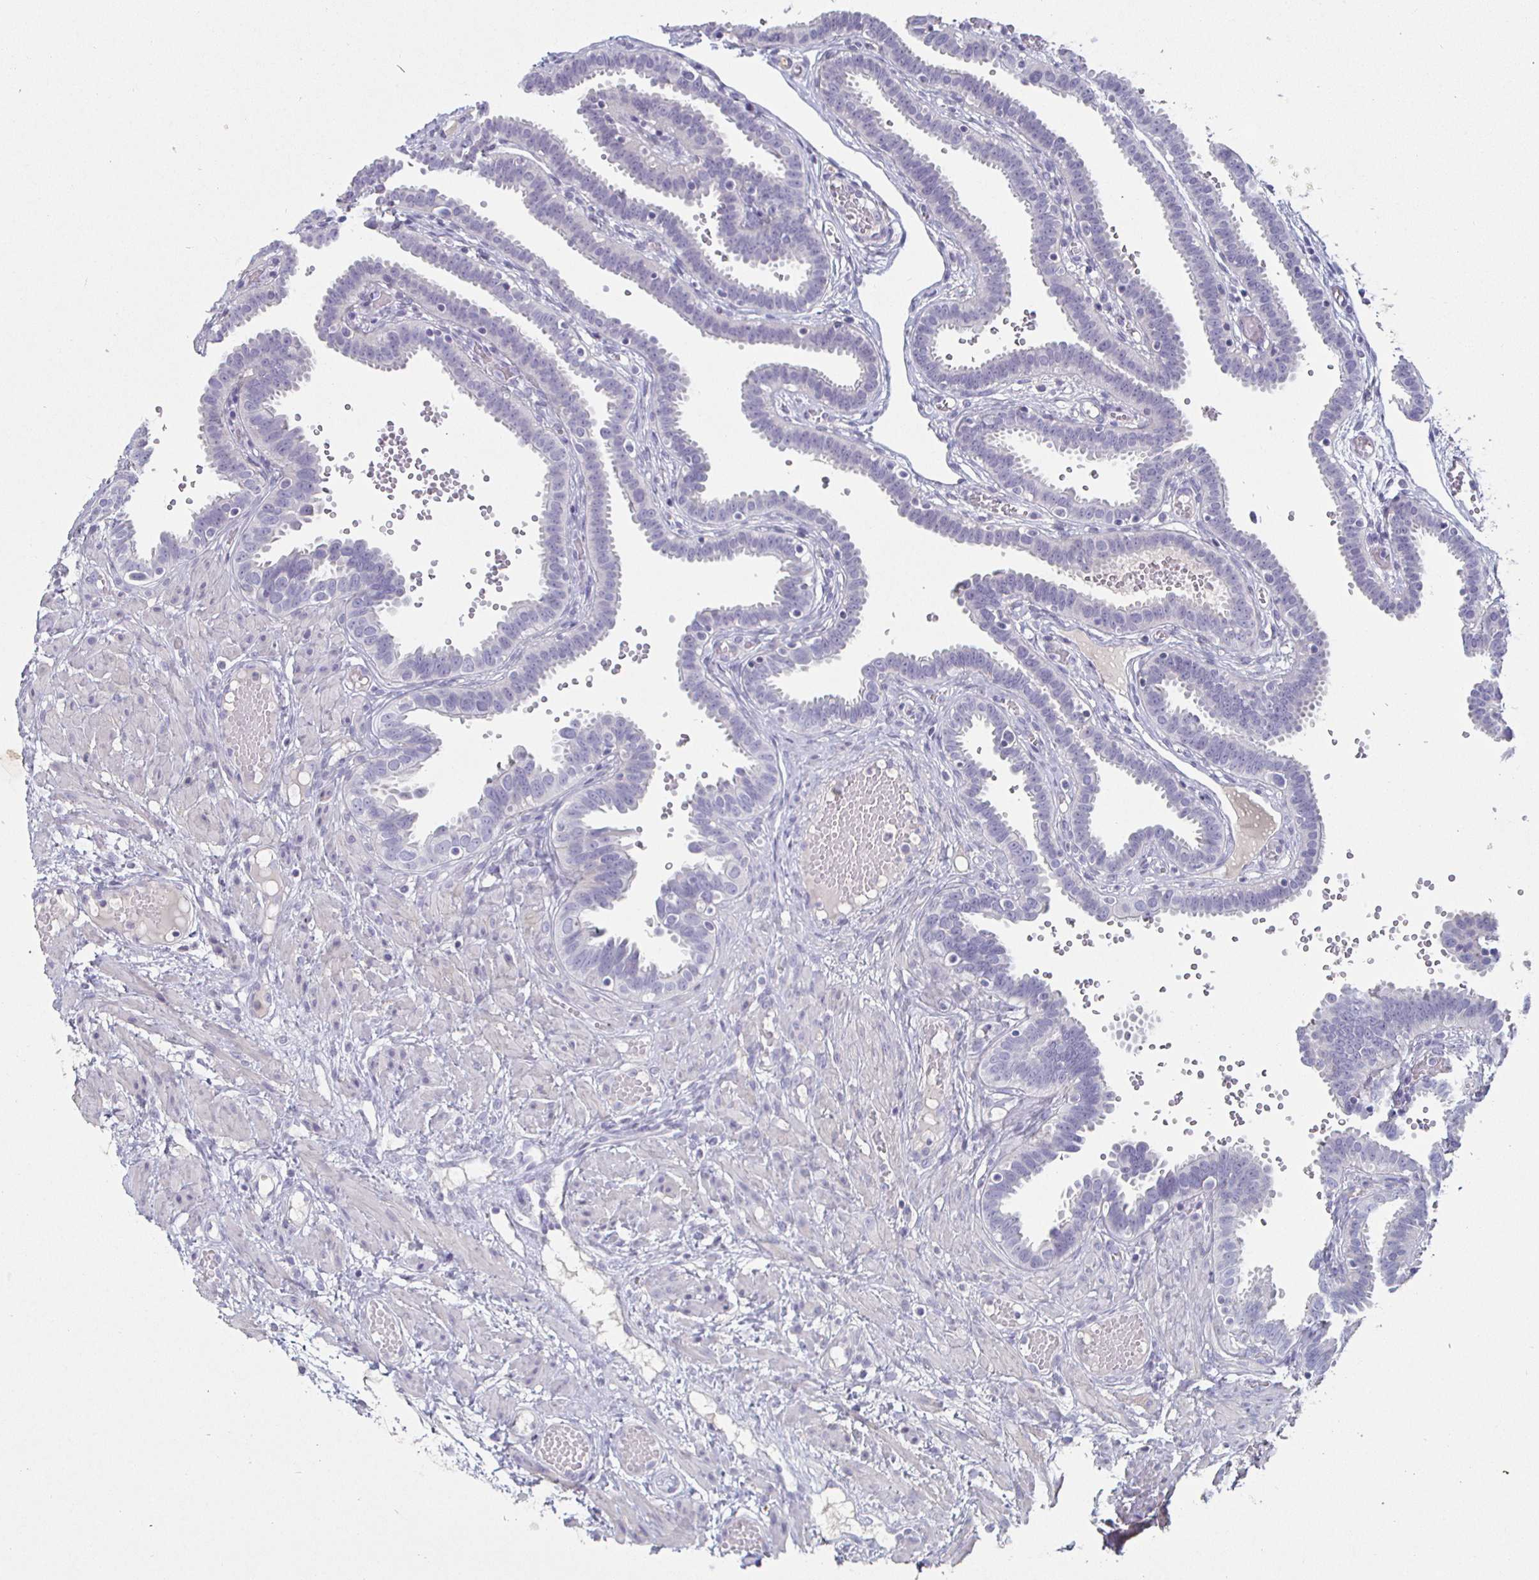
{"staining": {"intensity": "negative", "quantity": "none", "location": "none"}, "tissue": "fallopian tube", "cell_type": "Glandular cells", "image_type": "normal", "snomed": [{"axis": "morphology", "description": "Normal tissue, NOS"}, {"axis": "topography", "description": "Fallopian tube"}], "caption": "DAB immunohistochemical staining of unremarkable fallopian tube exhibits no significant expression in glandular cells.", "gene": "ENPP1", "patient": {"sex": "female", "age": 37}}